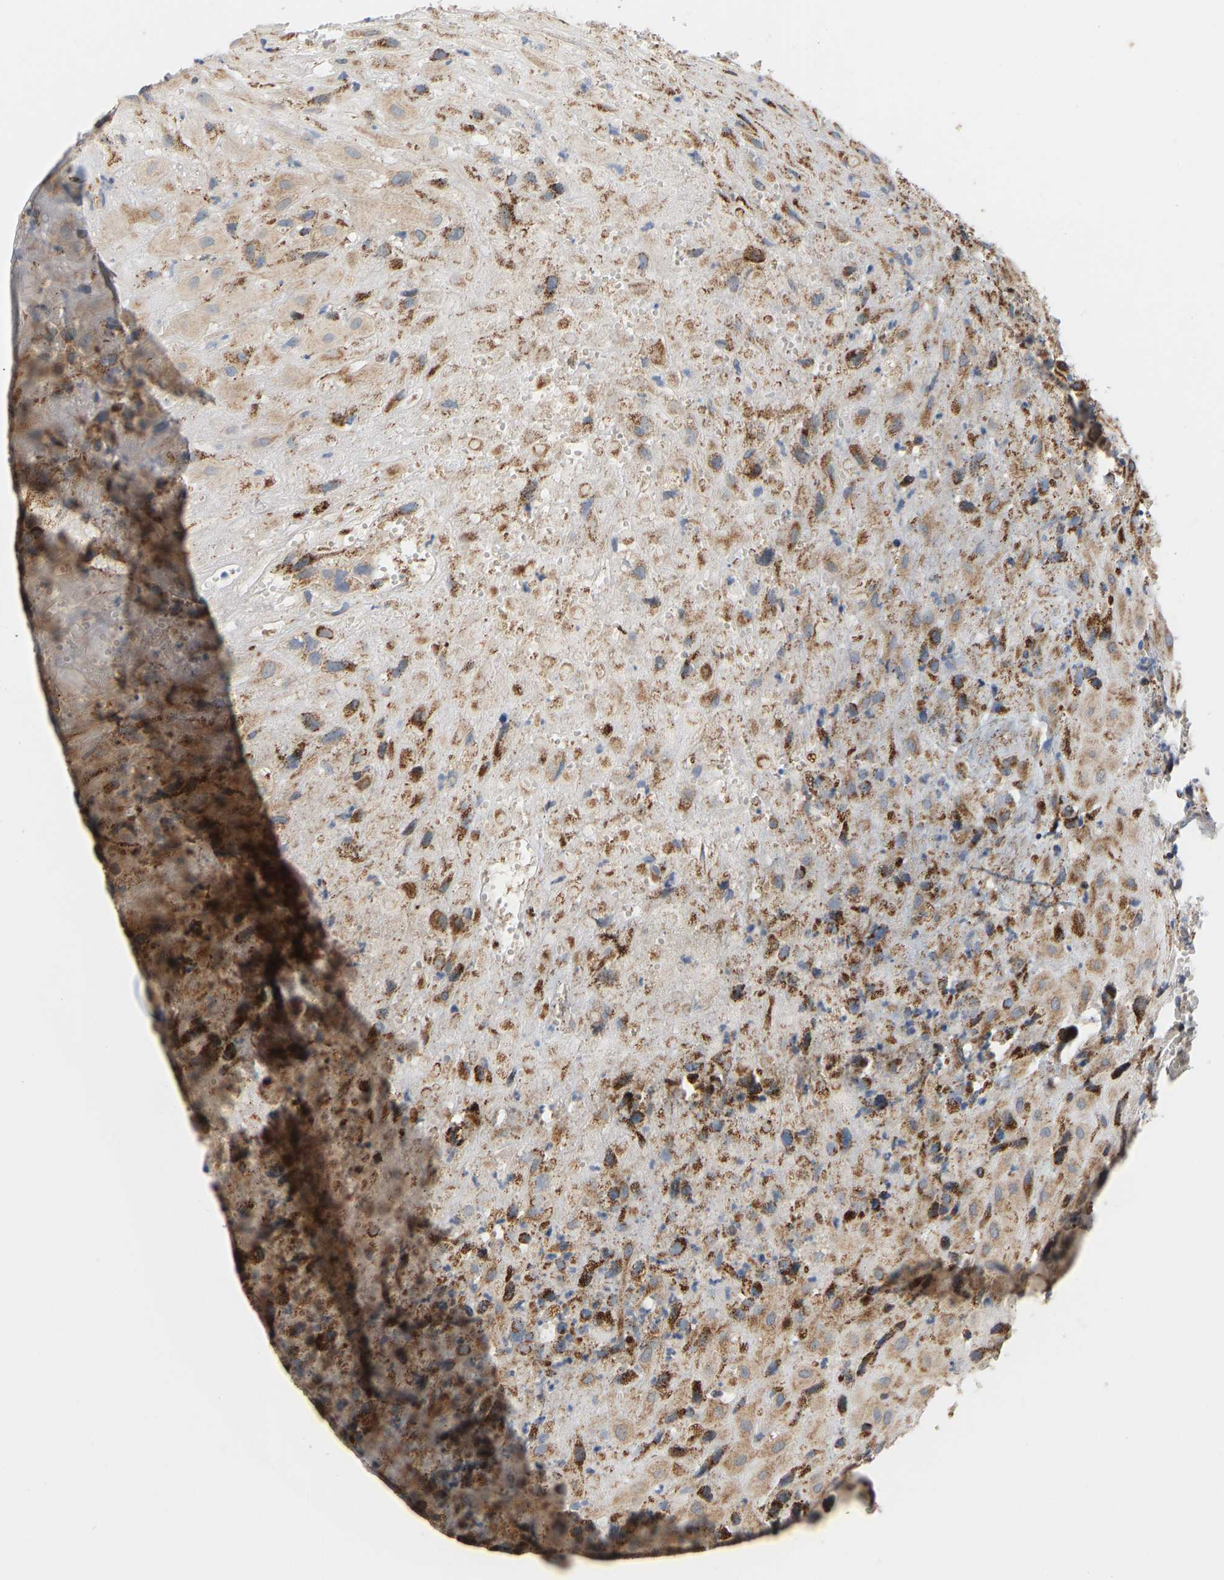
{"staining": {"intensity": "moderate", "quantity": ">75%", "location": "cytoplasmic/membranous"}, "tissue": "placenta", "cell_type": "Decidual cells", "image_type": "normal", "snomed": [{"axis": "morphology", "description": "Normal tissue, NOS"}, {"axis": "topography", "description": "Placenta"}], "caption": "The micrograph reveals a brown stain indicating the presence of a protein in the cytoplasmic/membranous of decidual cells in placenta. The protein of interest is shown in brown color, while the nuclei are stained blue.", "gene": "GPSM2", "patient": {"sex": "female", "age": 18}}